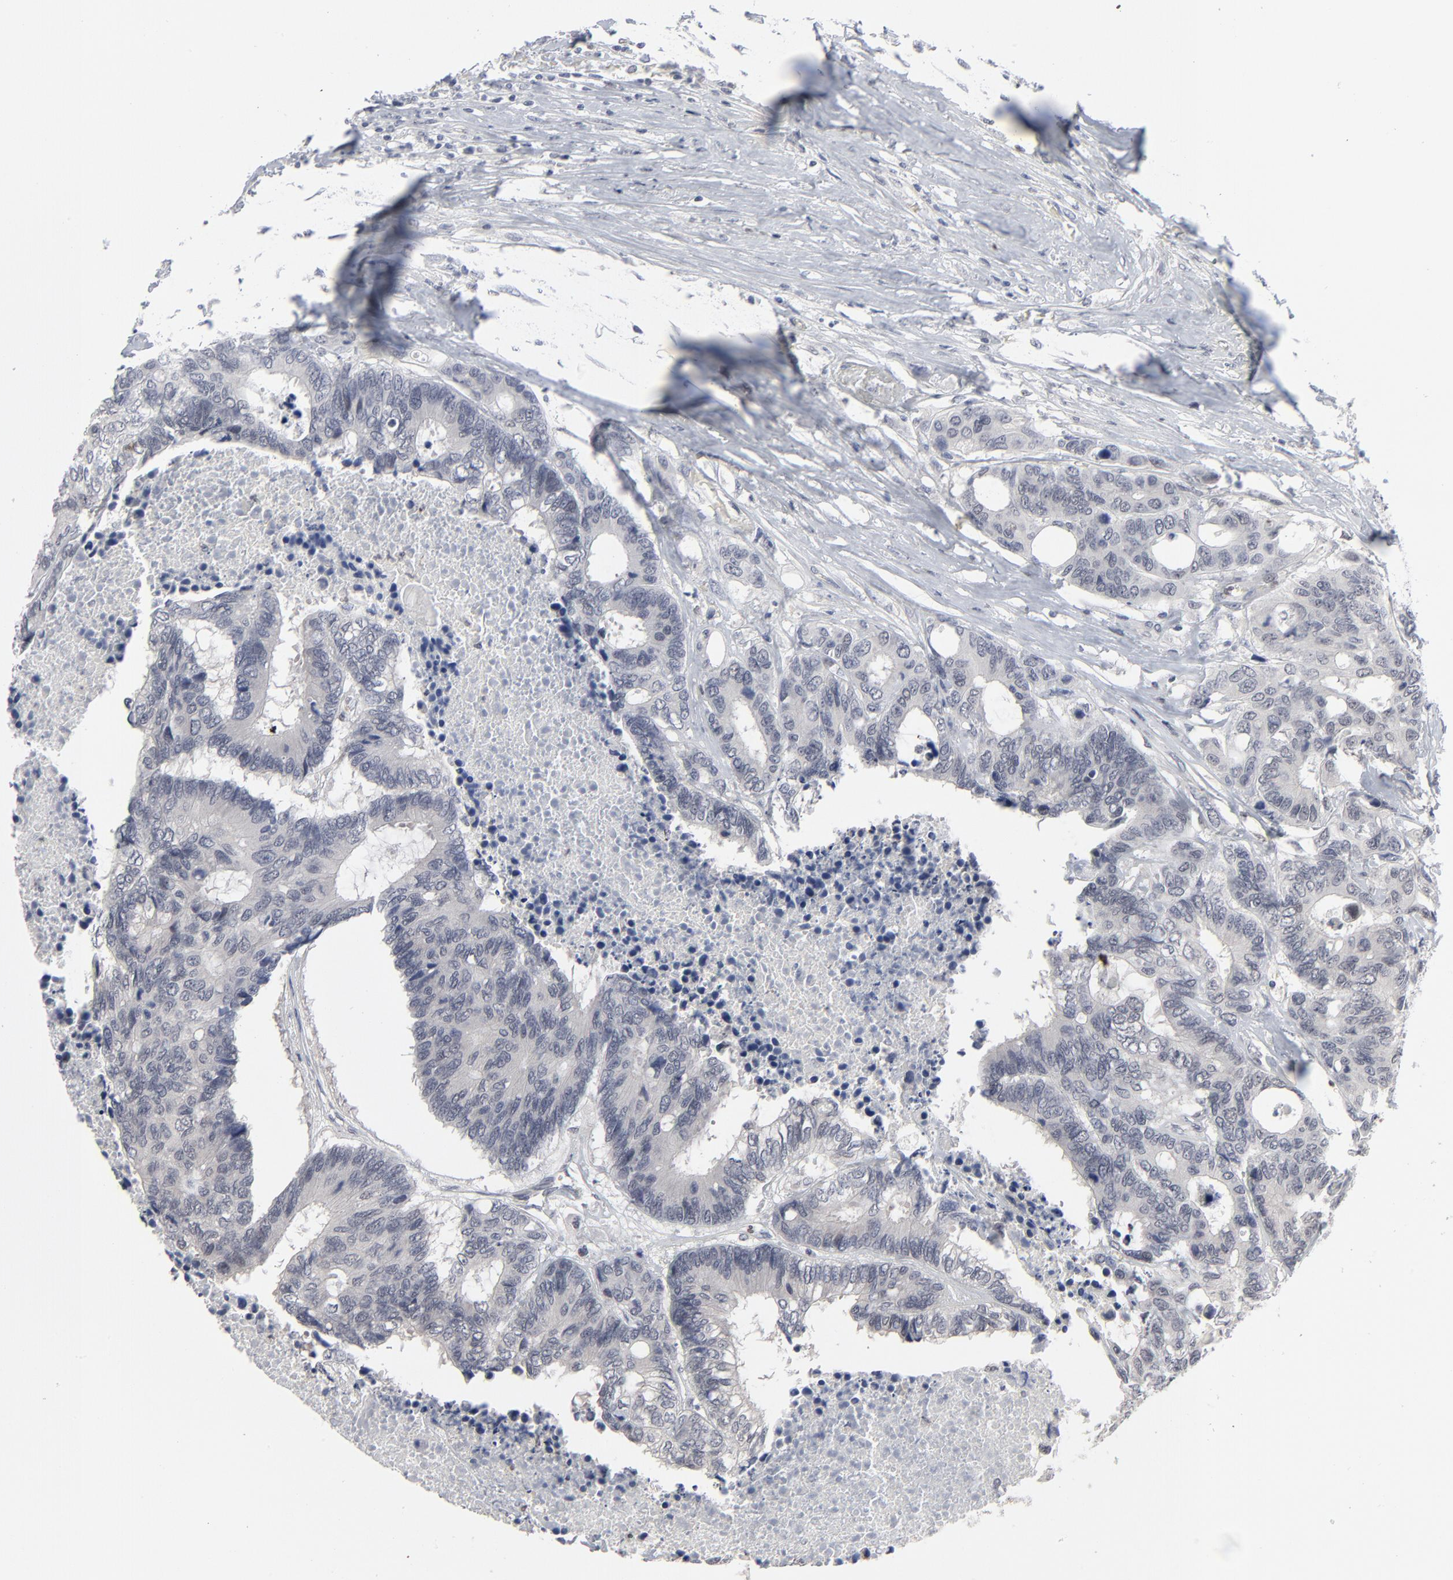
{"staining": {"intensity": "negative", "quantity": "none", "location": "none"}, "tissue": "colorectal cancer", "cell_type": "Tumor cells", "image_type": "cancer", "snomed": [{"axis": "morphology", "description": "Adenocarcinoma, NOS"}, {"axis": "topography", "description": "Rectum"}], "caption": "Immunohistochemistry image of colorectal adenocarcinoma stained for a protein (brown), which exhibits no staining in tumor cells.", "gene": "FOXN2", "patient": {"sex": "male", "age": 55}}